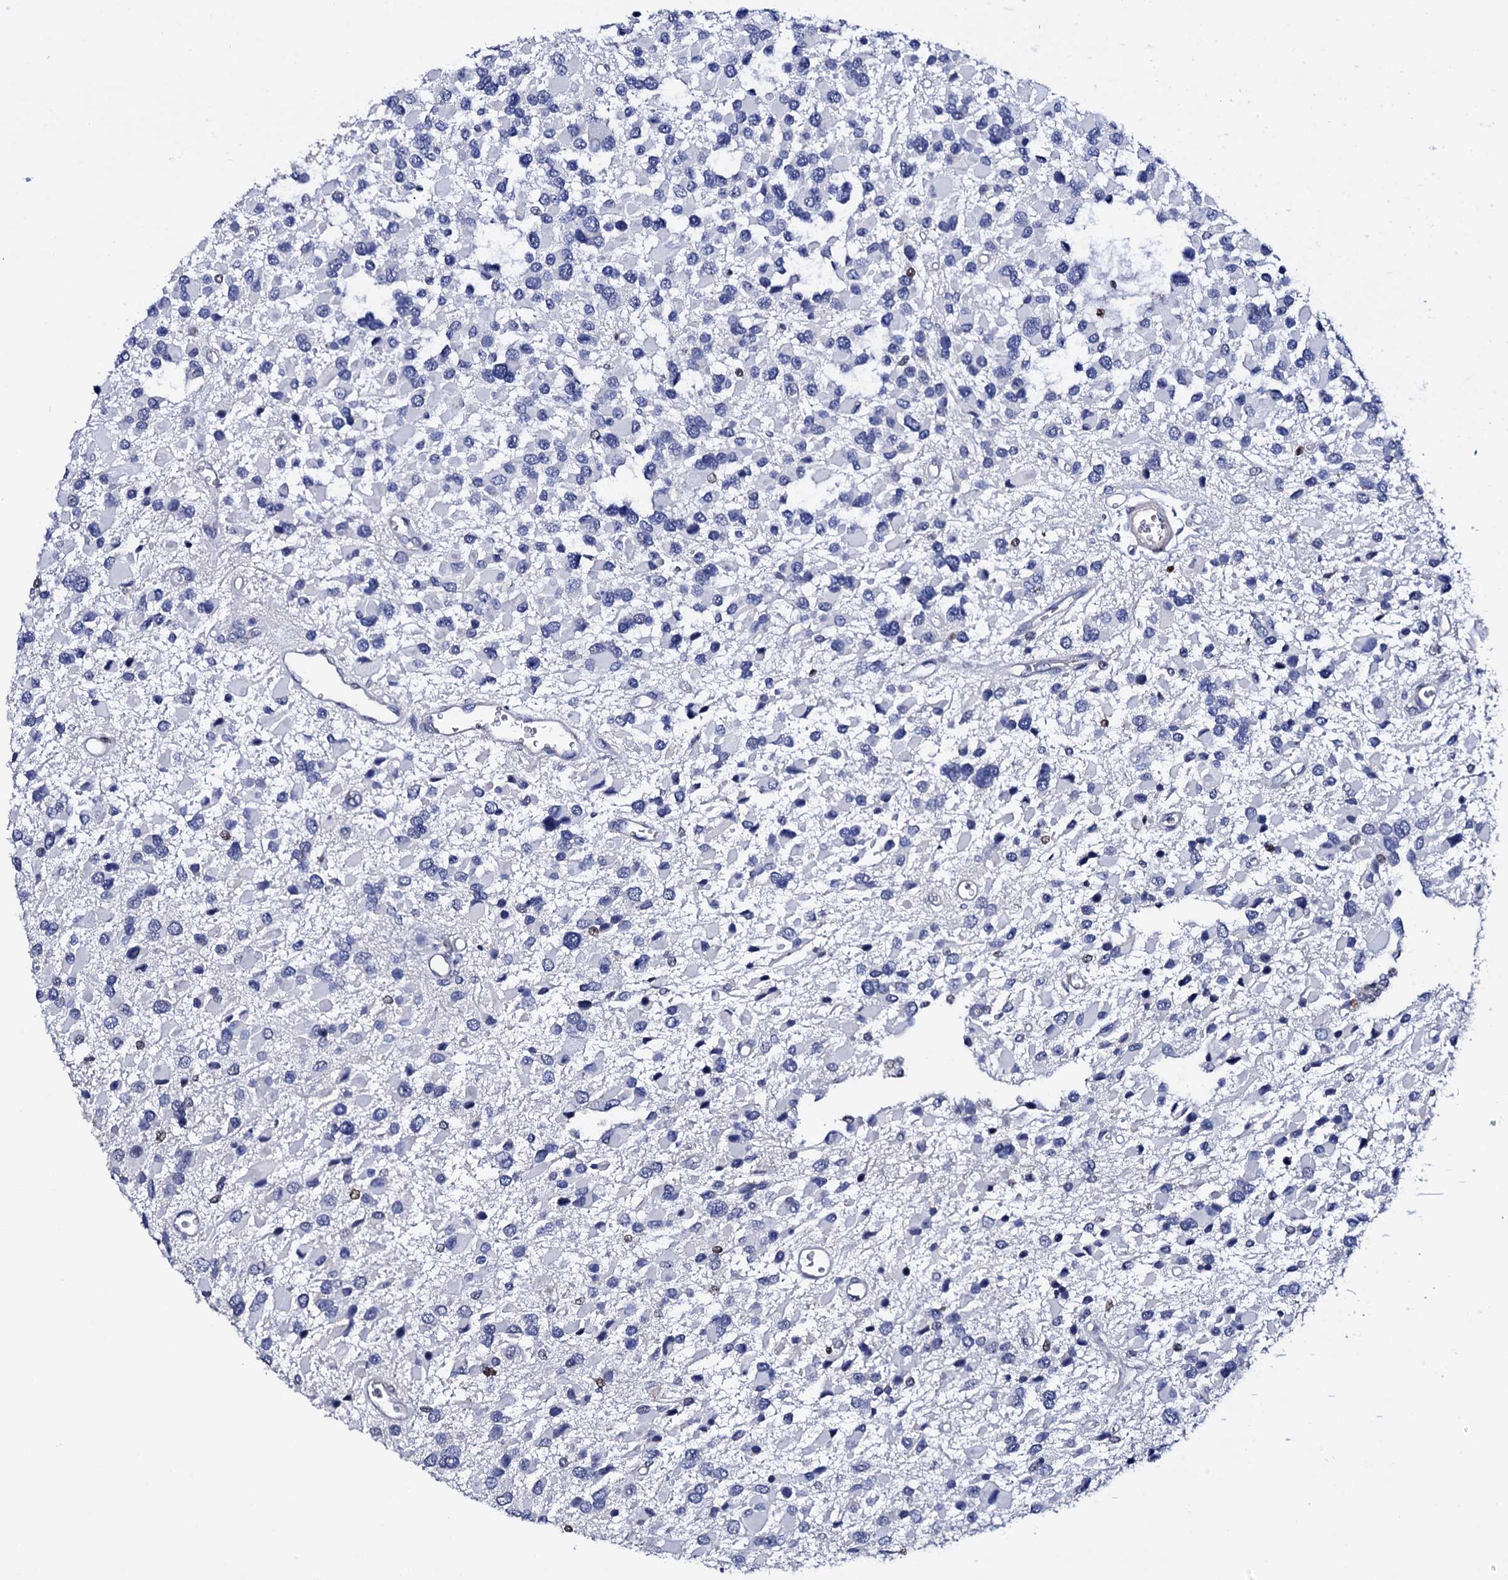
{"staining": {"intensity": "negative", "quantity": "none", "location": "none"}, "tissue": "glioma", "cell_type": "Tumor cells", "image_type": "cancer", "snomed": [{"axis": "morphology", "description": "Glioma, malignant, High grade"}, {"axis": "topography", "description": "Brain"}], "caption": "Protein analysis of glioma shows no significant staining in tumor cells.", "gene": "NPM2", "patient": {"sex": "male", "age": 53}}